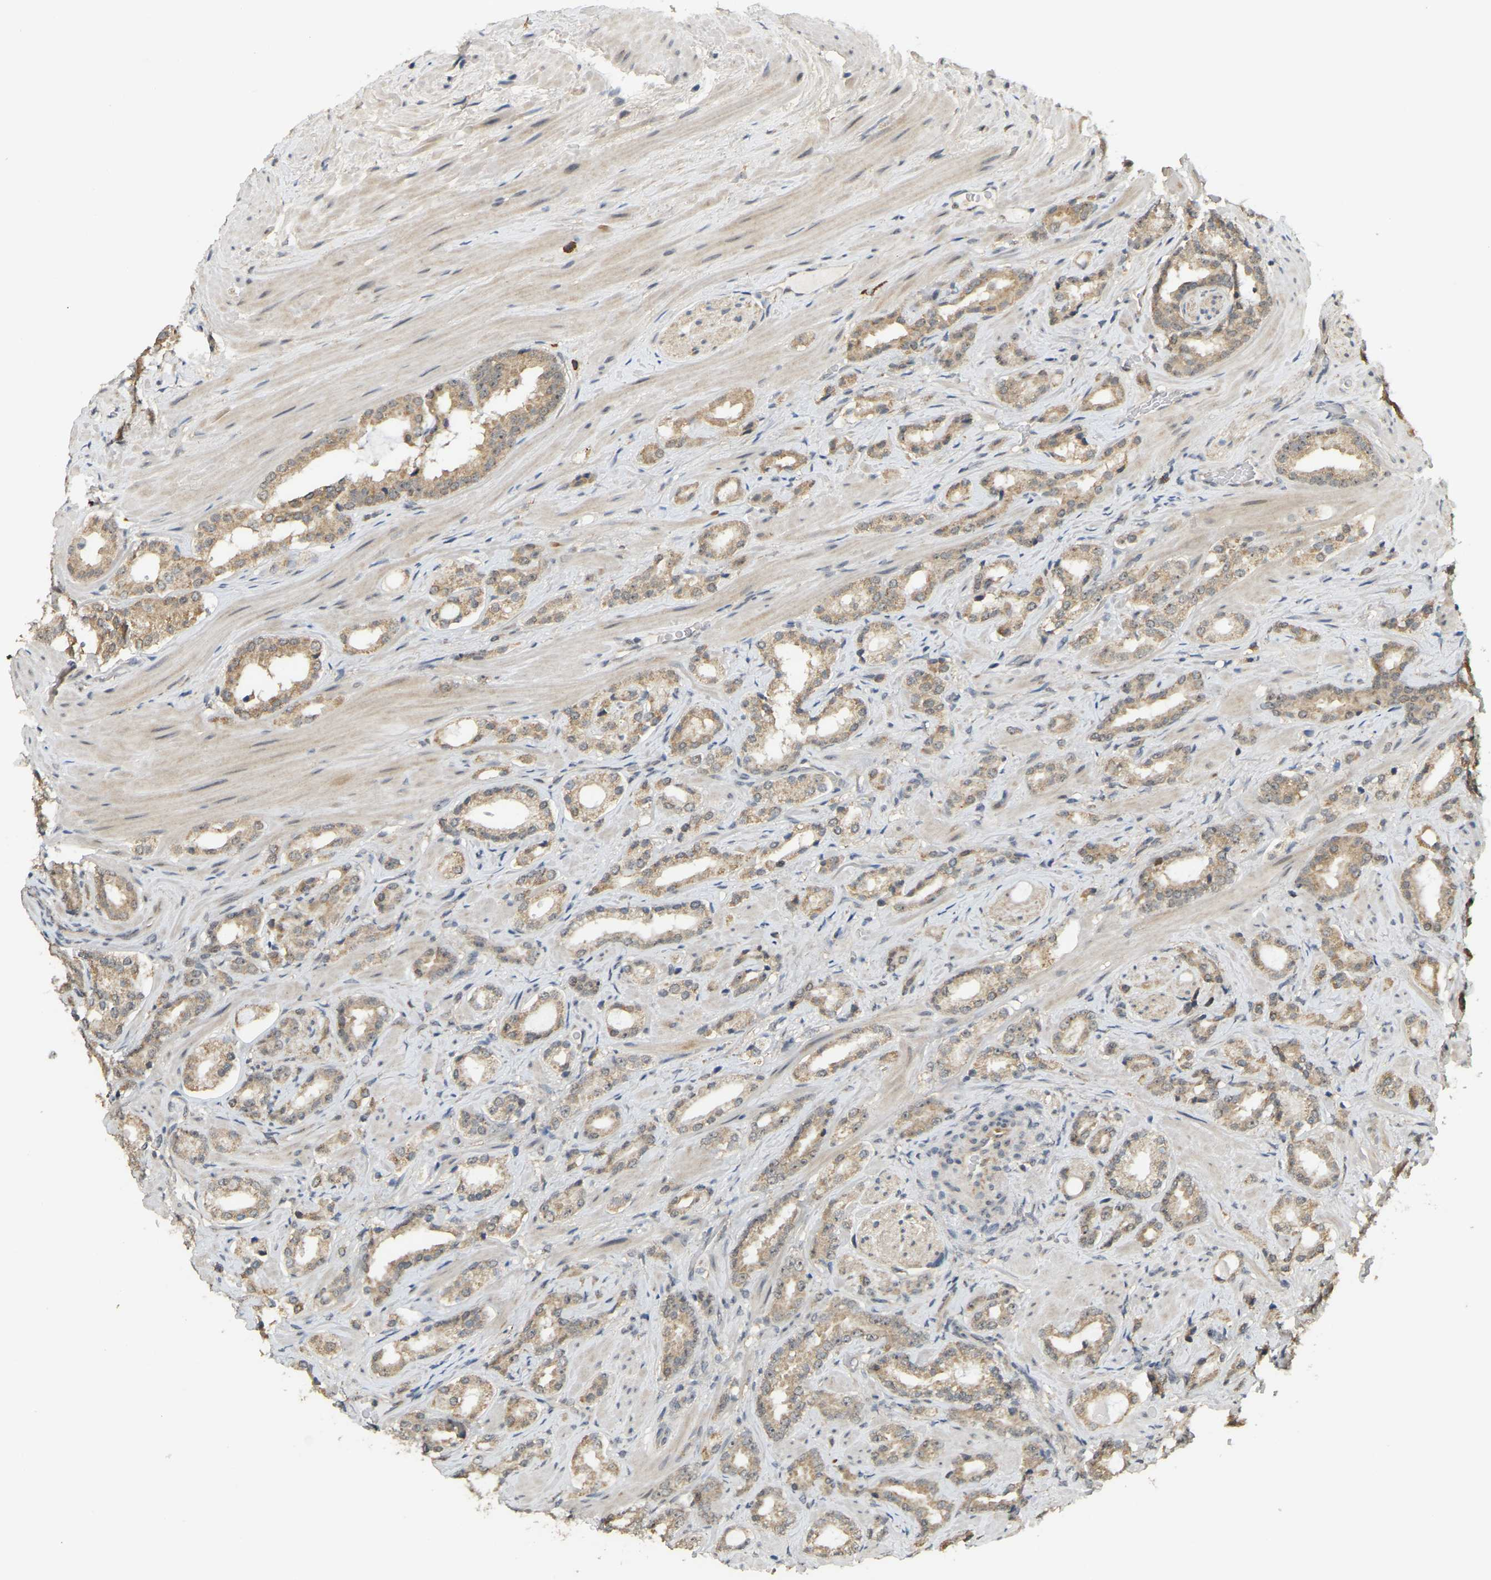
{"staining": {"intensity": "moderate", "quantity": ">75%", "location": "cytoplasmic/membranous"}, "tissue": "prostate cancer", "cell_type": "Tumor cells", "image_type": "cancer", "snomed": [{"axis": "morphology", "description": "Adenocarcinoma, High grade"}, {"axis": "topography", "description": "Prostate"}], "caption": "This histopathology image shows prostate adenocarcinoma (high-grade) stained with immunohistochemistry to label a protein in brown. The cytoplasmic/membranous of tumor cells show moderate positivity for the protein. Nuclei are counter-stained blue.", "gene": "BRF2", "patient": {"sex": "male", "age": 64}}